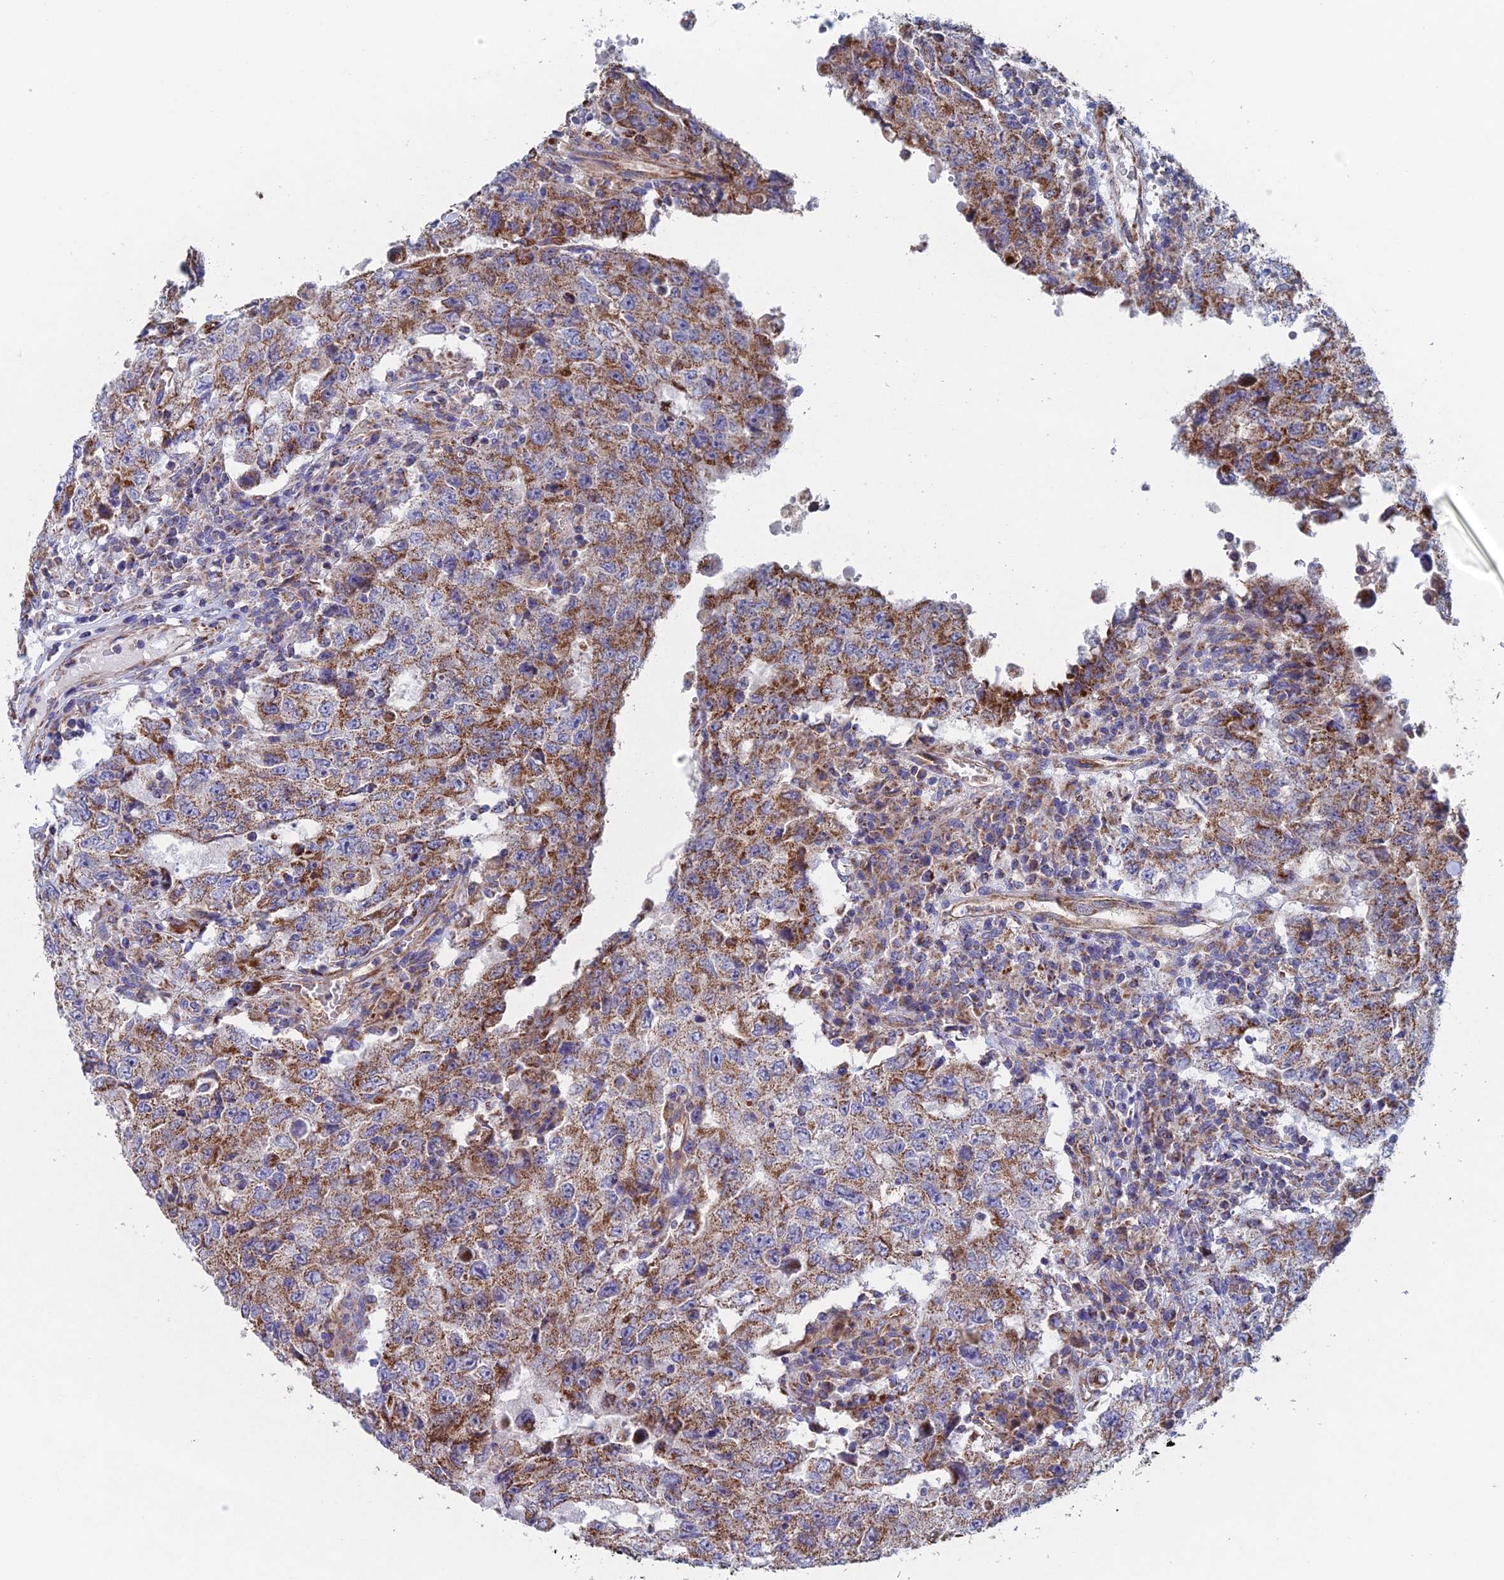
{"staining": {"intensity": "moderate", "quantity": ">75%", "location": "cytoplasmic/membranous"}, "tissue": "testis cancer", "cell_type": "Tumor cells", "image_type": "cancer", "snomed": [{"axis": "morphology", "description": "Carcinoma, Embryonal, NOS"}, {"axis": "topography", "description": "Testis"}], "caption": "Moderate cytoplasmic/membranous positivity for a protein is seen in approximately >75% of tumor cells of testis cancer using immunohistochemistry (IHC).", "gene": "MRPL1", "patient": {"sex": "male", "age": 26}}